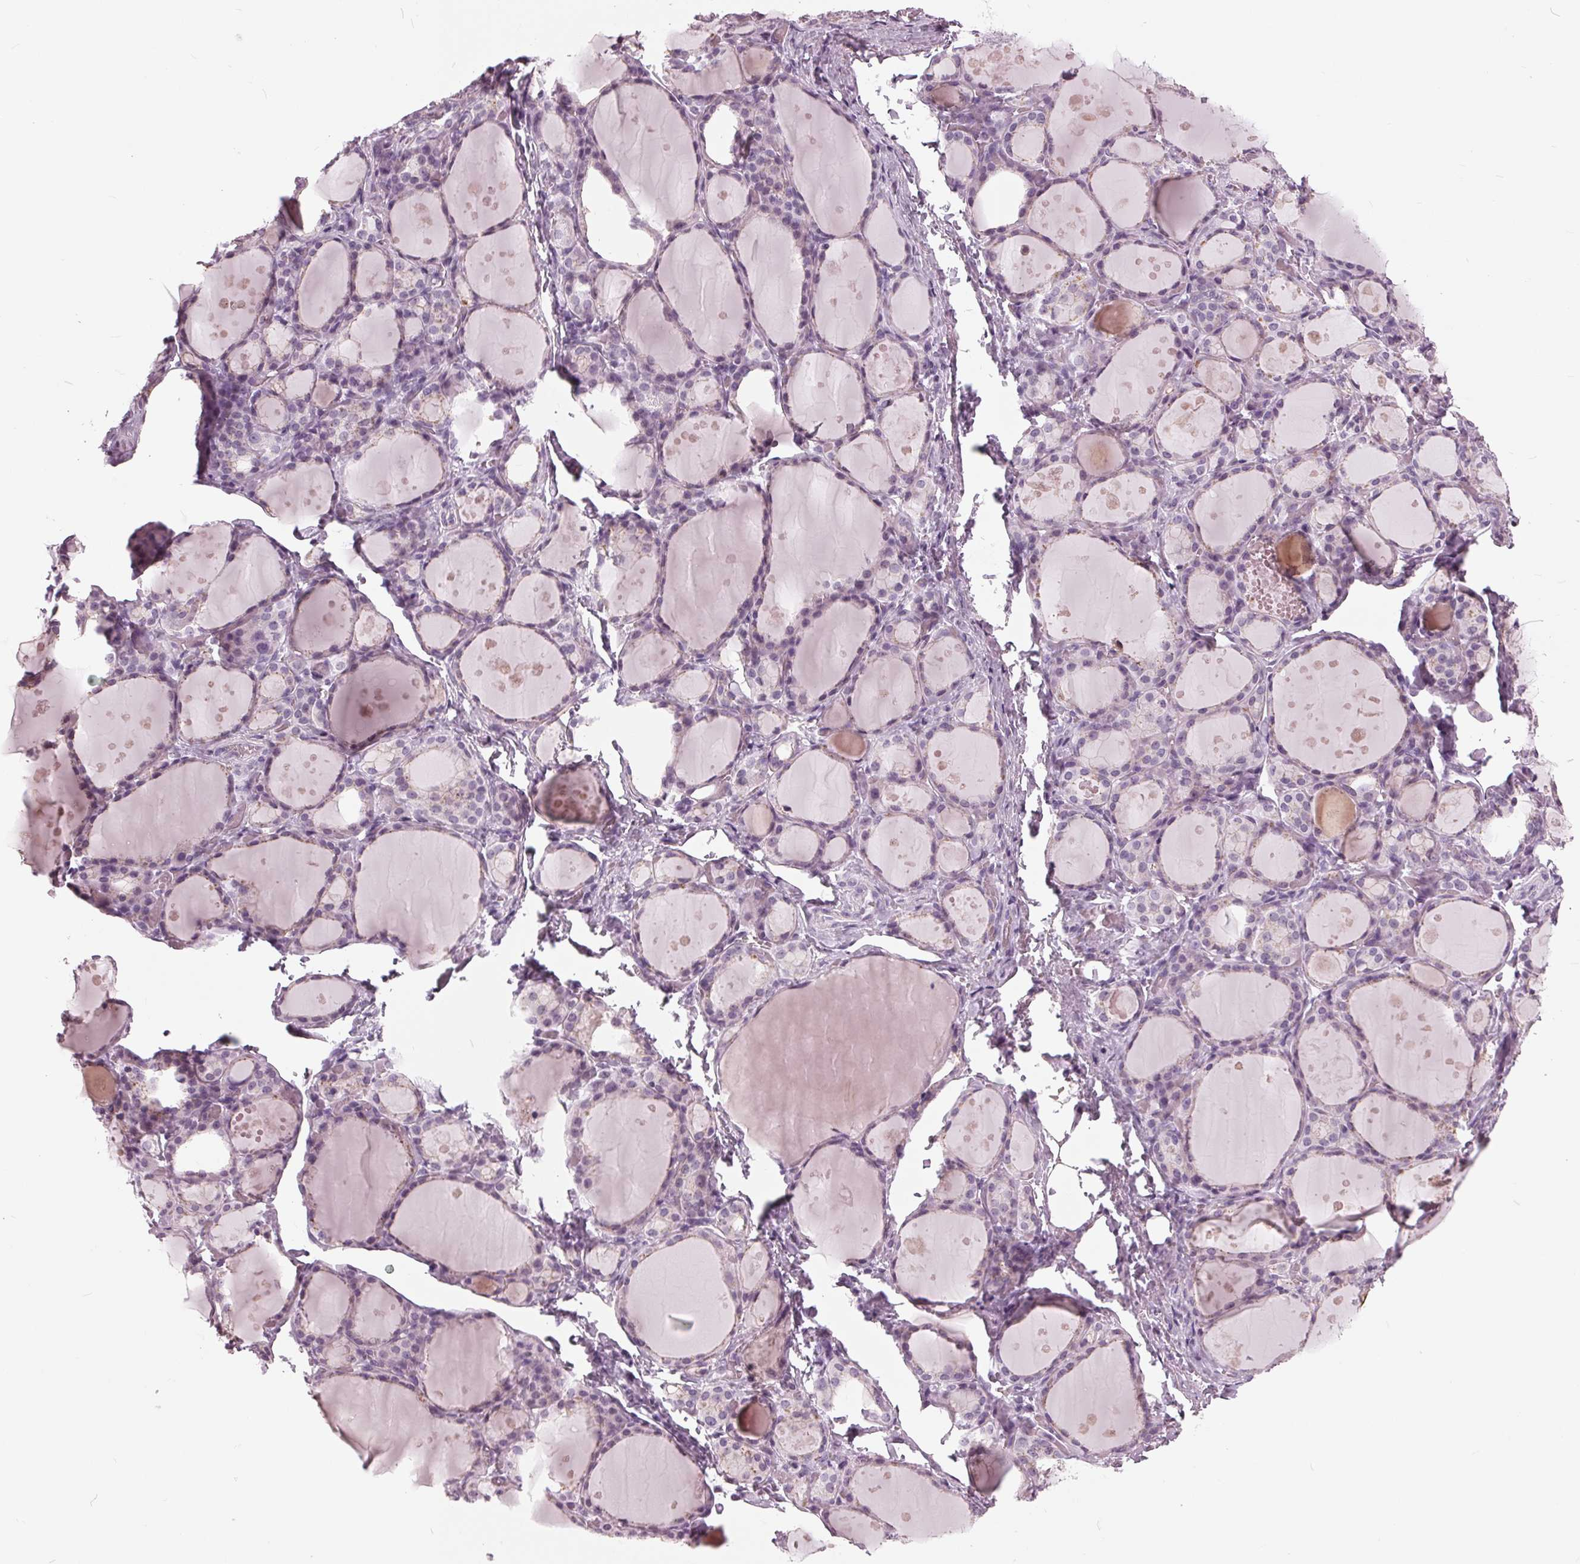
{"staining": {"intensity": "negative", "quantity": "none", "location": "none"}, "tissue": "thyroid gland", "cell_type": "Glandular cells", "image_type": "normal", "snomed": [{"axis": "morphology", "description": "Normal tissue, NOS"}, {"axis": "topography", "description": "Thyroid gland"}], "caption": "A photomicrograph of human thyroid gland is negative for staining in glandular cells. (Brightfield microscopy of DAB (3,3'-diaminobenzidine) immunohistochemistry (IHC) at high magnification).", "gene": "SLC9A4", "patient": {"sex": "male", "age": 68}}